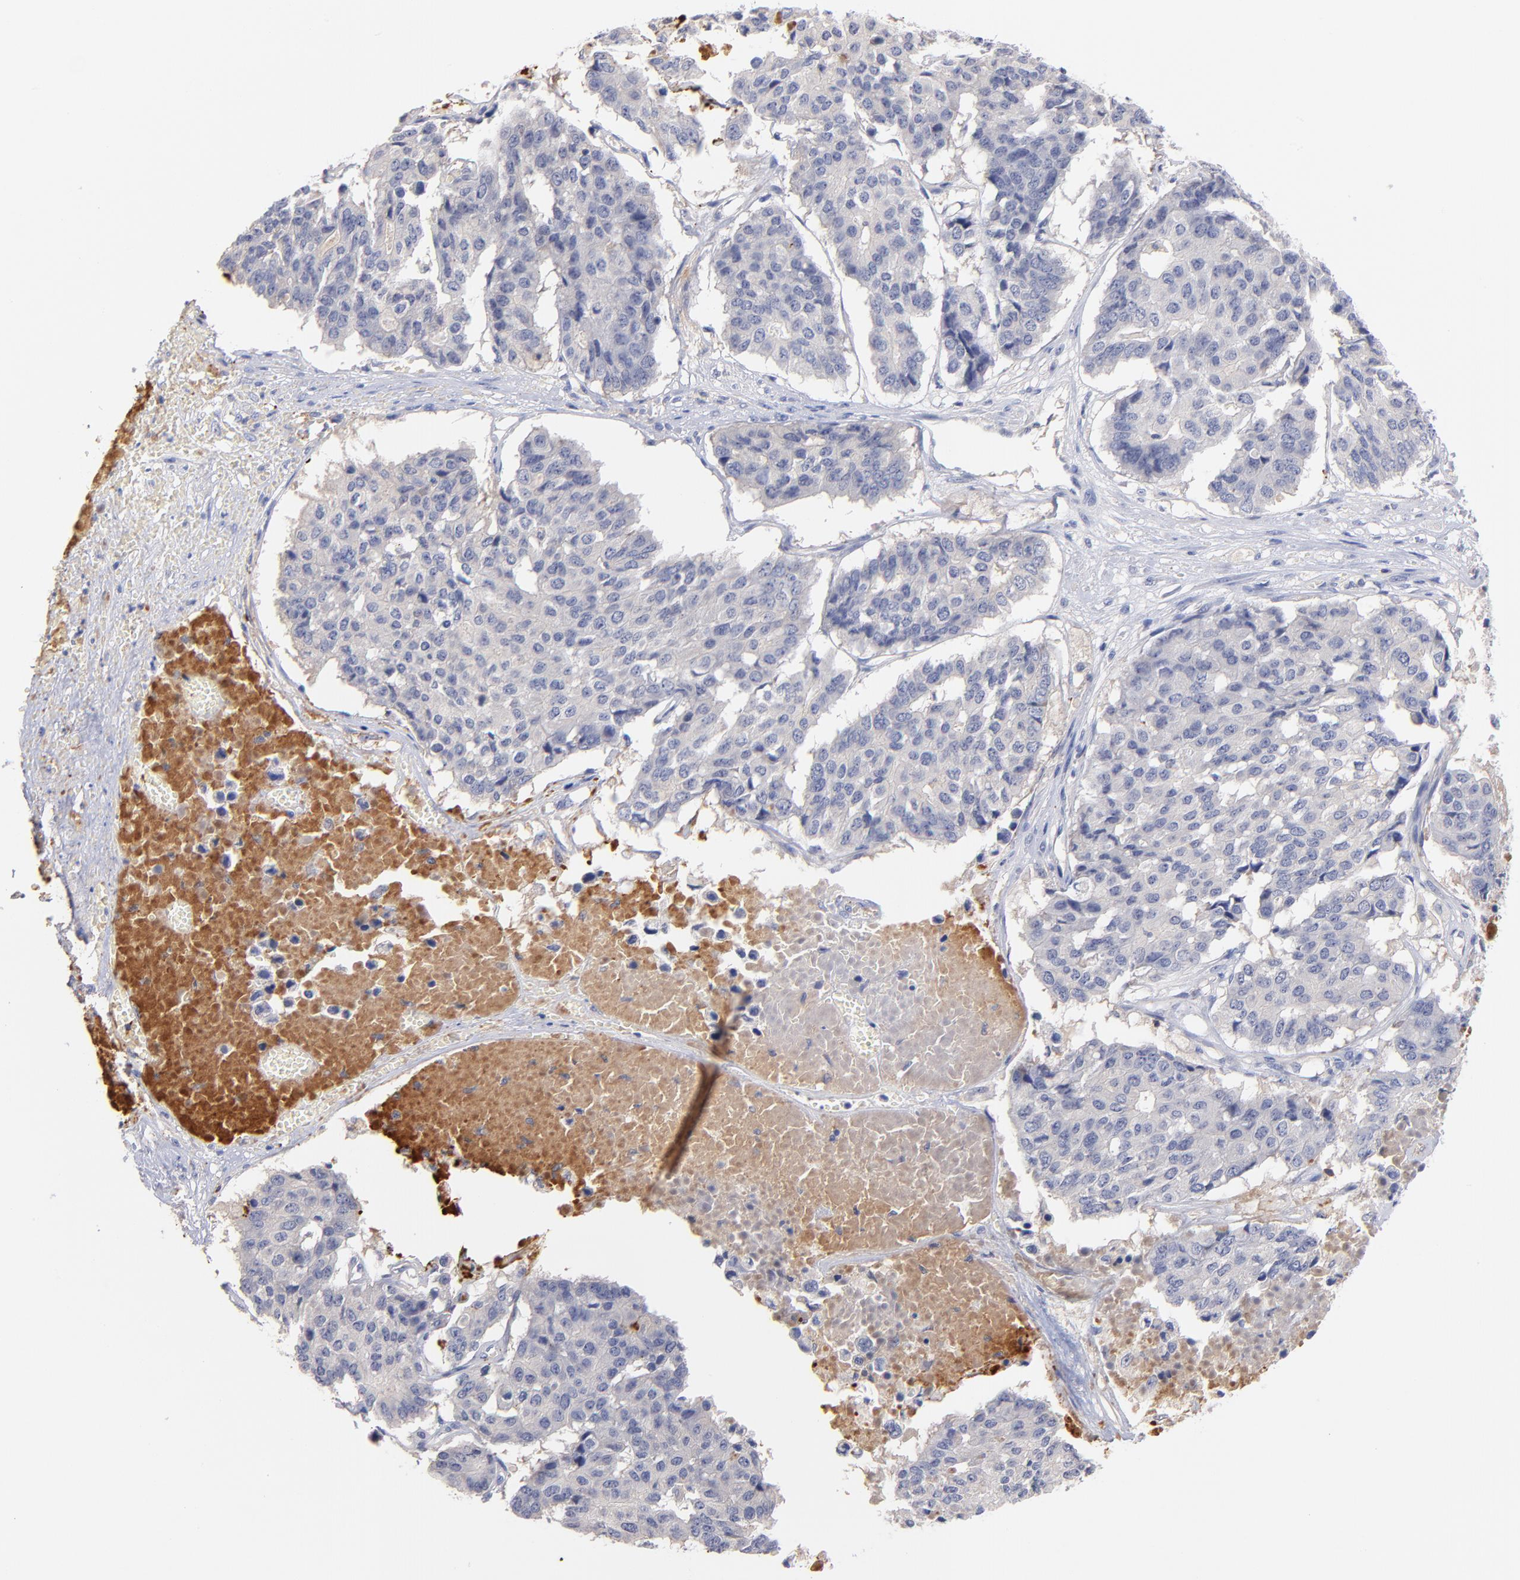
{"staining": {"intensity": "negative", "quantity": "none", "location": "none"}, "tissue": "pancreatic cancer", "cell_type": "Tumor cells", "image_type": "cancer", "snomed": [{"axis": "morphology", "description": "Adenocarcinoma, NOS"}, {"axis": "topography", "description": "Pancreas"}], "caption": "A histopathology image of human pancreatic adenocarcinoma is negative for staining in tumor cells.", "gene": "KREMEN2", "patient": {"sex": "male", "age": 50}}